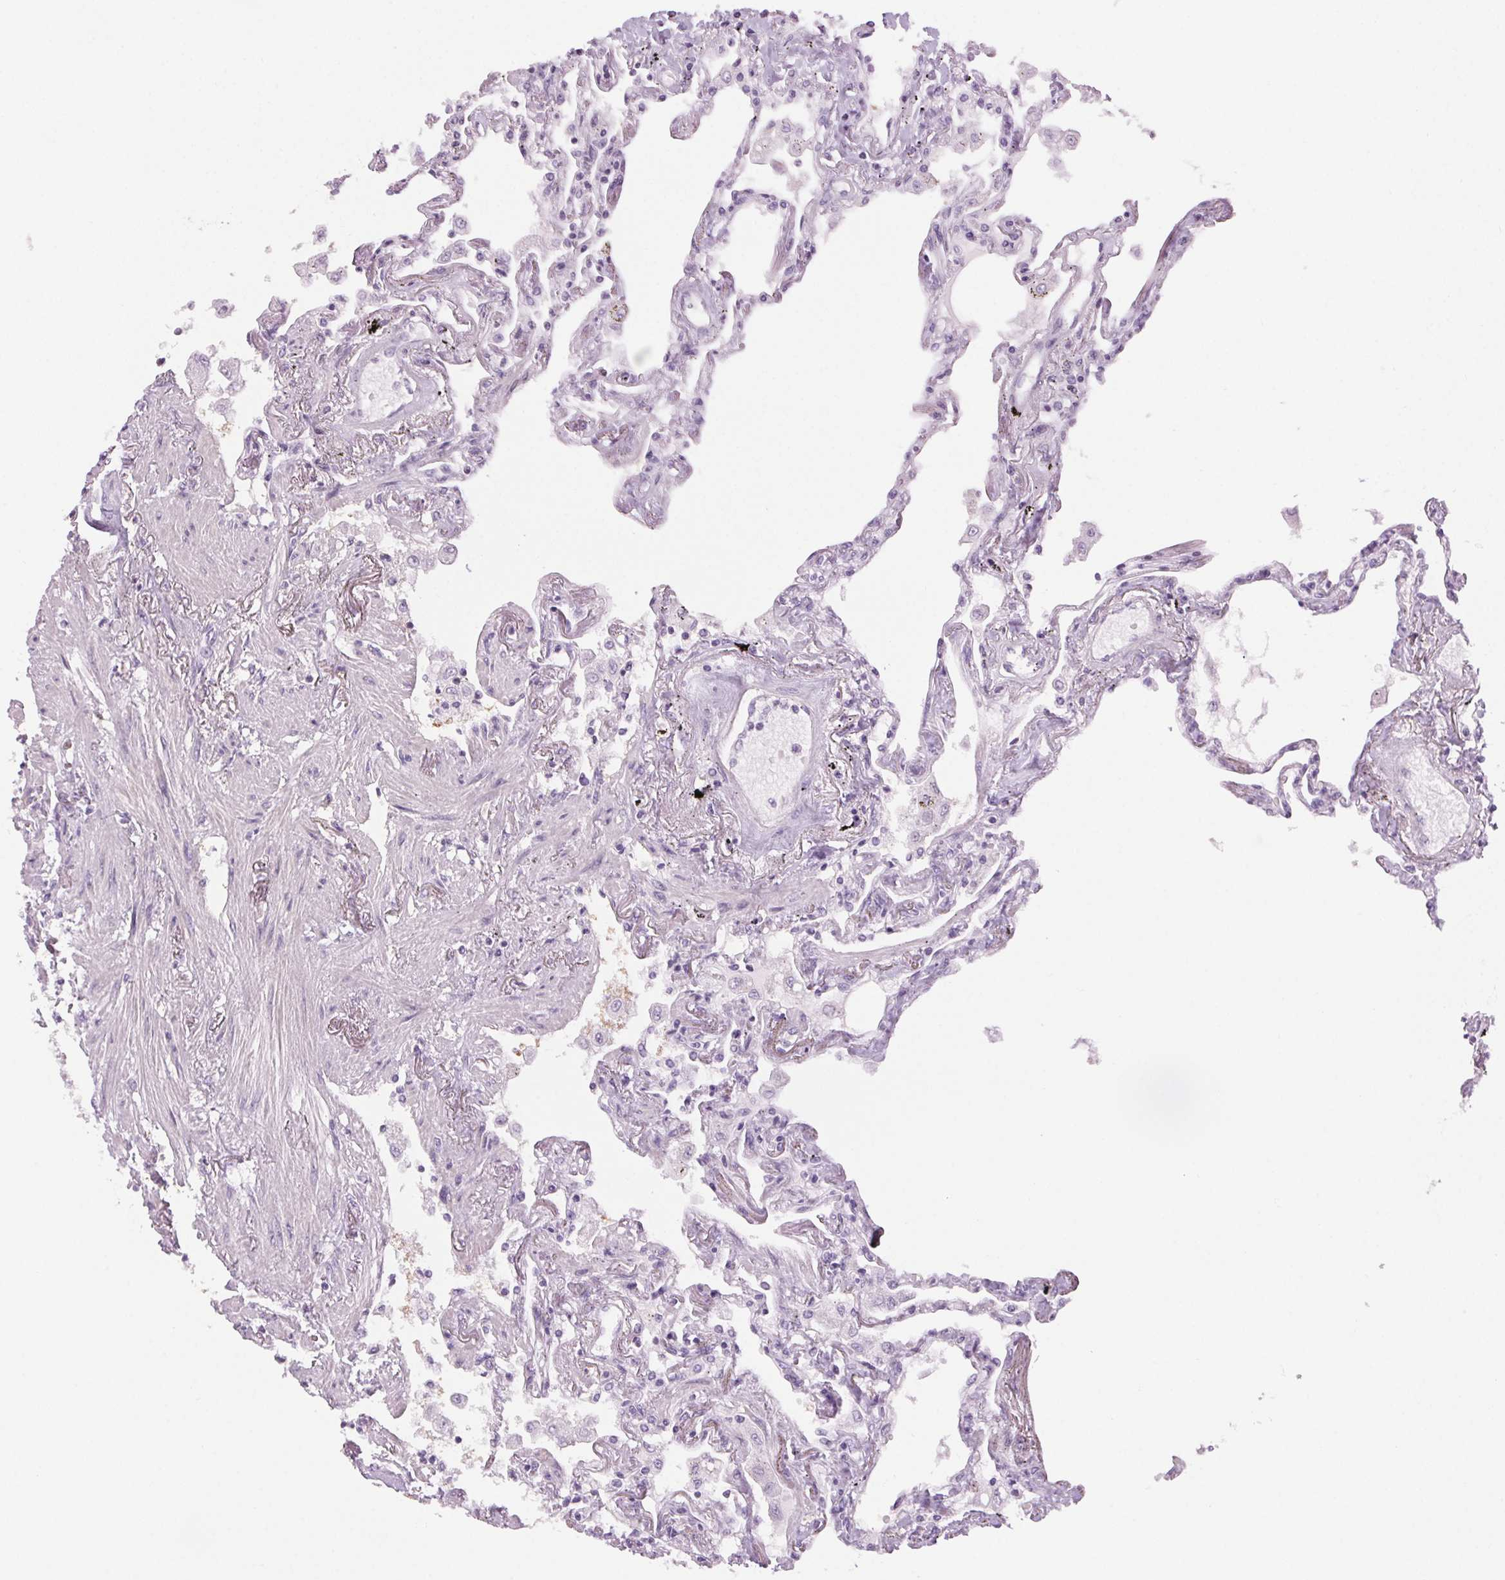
{"staining": {"intensity": "negative", "quantity": "none", "location": "none"}, "tissue": "lung", "cell_type": "Alveolar cells", "image_type": "normal", "snomed": [{"axis": "morphology", "description": "Normal tissue, NOS"}, {"axis": "morphology", "description": "Adenocarcinoma, NOS"}, {"axis": "topography", "description": "Cartilage tissue"}, {"axis": "topography", "description": "Lung"}], "caption": "Image shows no significant protein expression in alveolar cells of unremarkable lung. (DAB immunohistochemistry (IHC), high magnification).", "gene": "SLC6A19", "patient": {"sex": "female", "age": 67}}